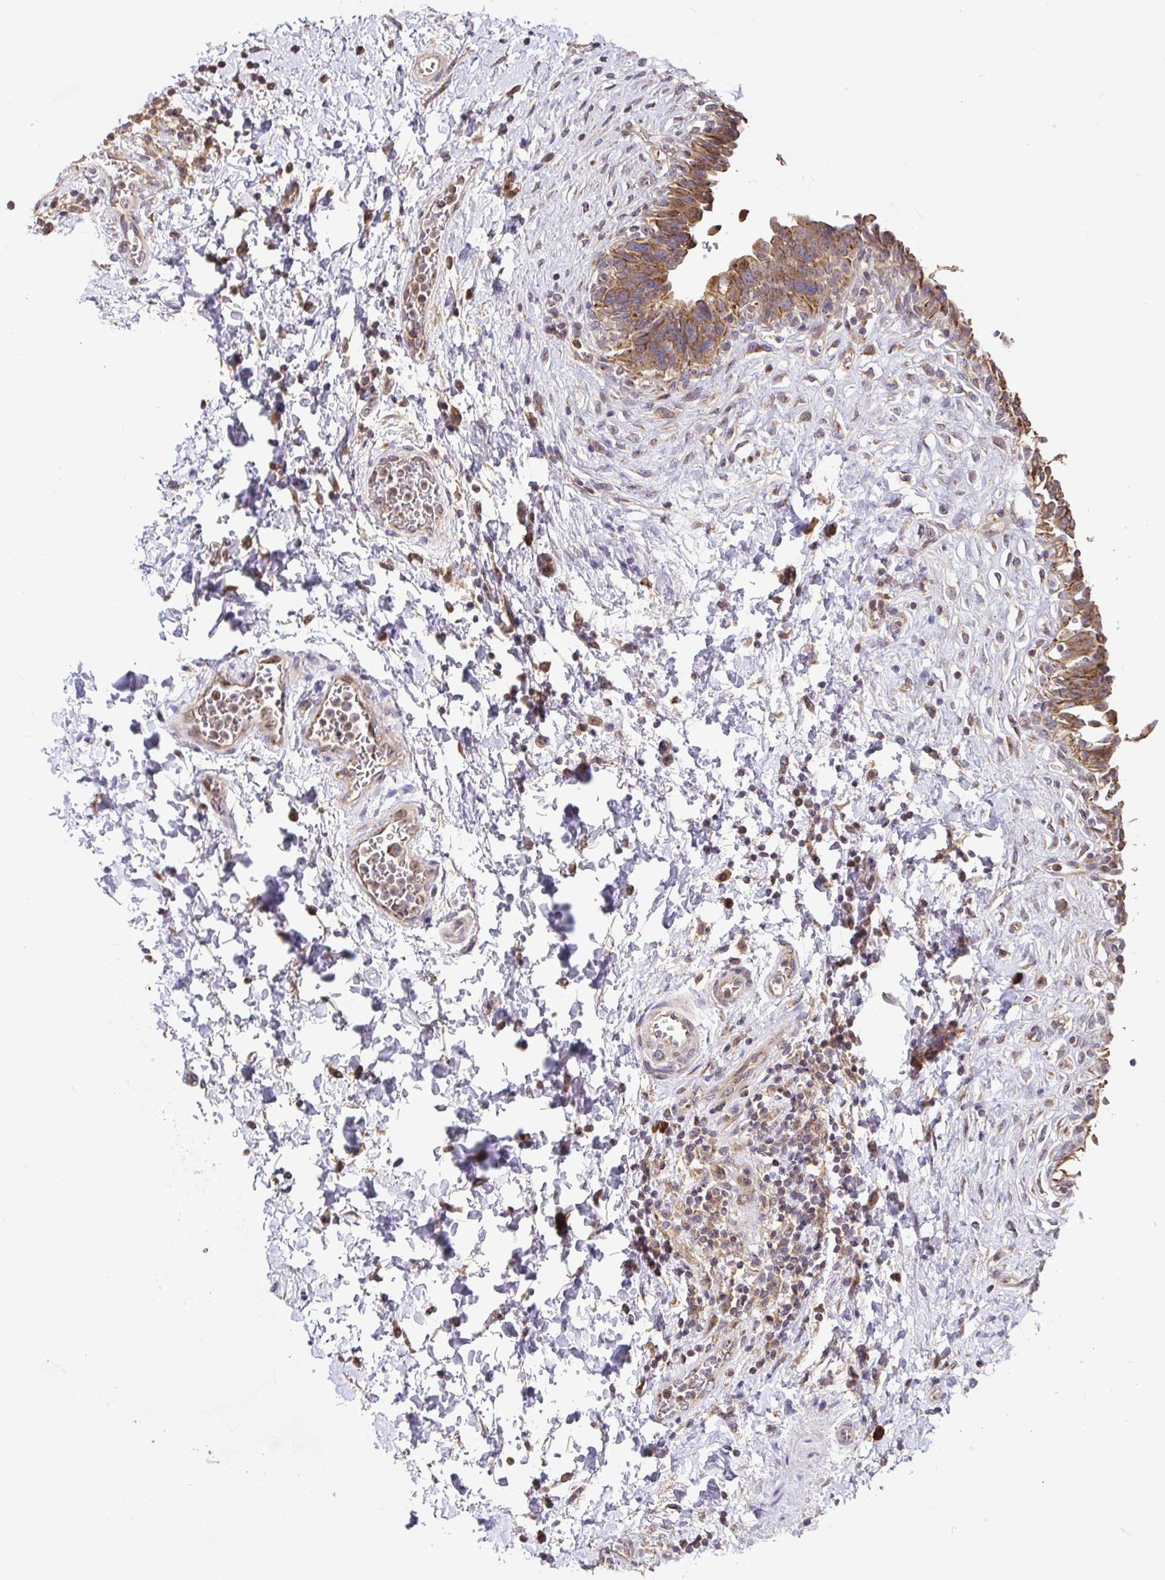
{"staining": {"intensity": "moderate", "quantity": ">75%", "location": "cytoplasmic/membranous"}, "tissue": "urinary bladder", "cell_type": "Urothelial cells", "image_type": "normal", "snomed": [{"axis": "morphology", "description": "Normal tissue, NOS"}, {"axis": "topography", "description": "Urinary bladder"}], "caption": "A medium amount of moderate cytoplasmic/membranous staining is appreciated in approximately >75% of urothelial cells in benign urinary bladder. Nuclei are stained in blue.", "gene": "ELP1", "patient": {"sex": "male", "age": 37}}